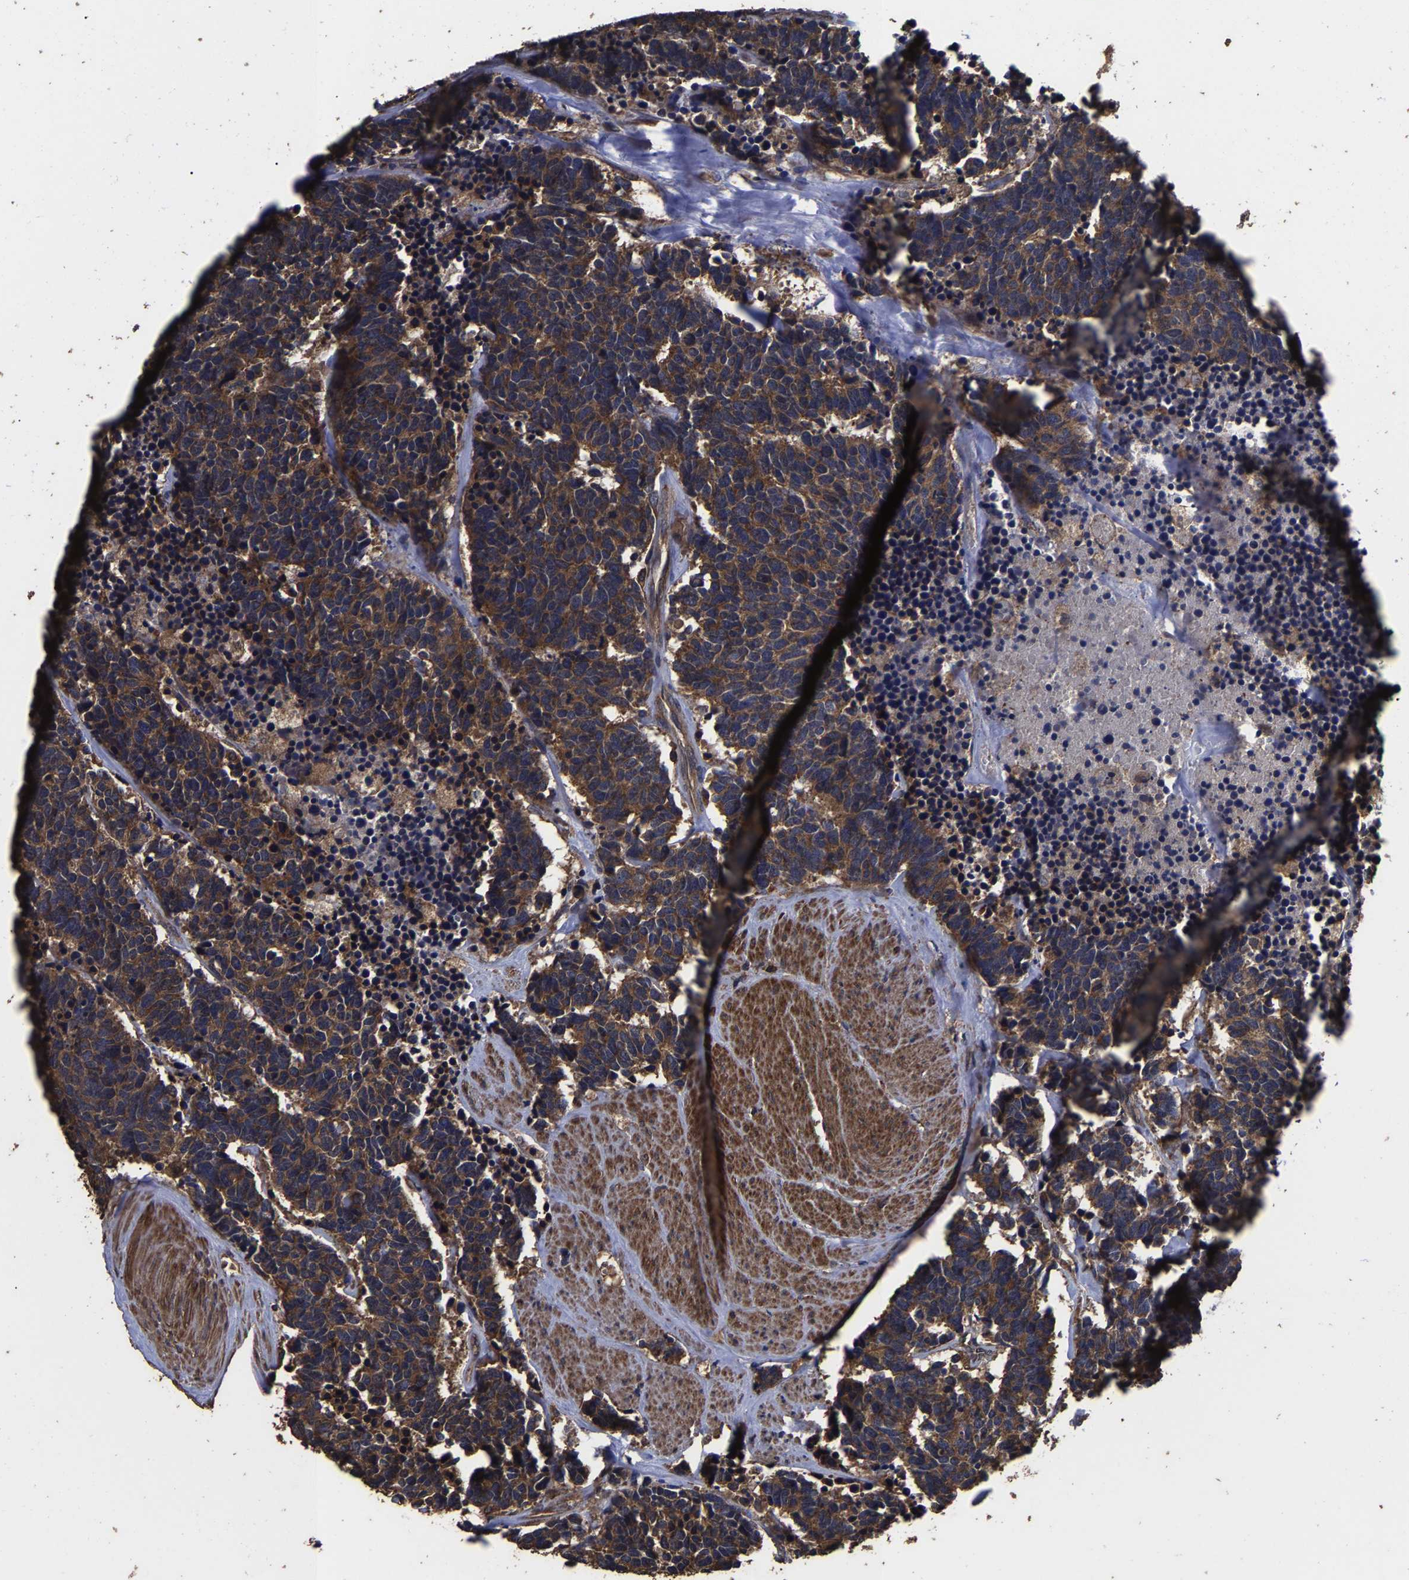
{"staining": {"intensity": "moderate", "quantity": ">75%", "location": "cytoplasmic/membranous"}, "tissue": "carcinoid", "cell_type": "Tumor cells", "image_type": "cancer", "snomed": [{"axis": "morphology", "description": "Carcinoma, NOS"}, {"axis": "morphology", "description": "Carcinoid, malignant, NOS"}, {"axis": "topography", "description": "Urinary bladder"}], "caption": "Carcinoid tissue reveals moderate cytoplasmic/membranous positivity in approximately >75% of tumor cells, visualized by immunohistochemistry.", "gene": "ITCH", "patient": {"sex": "male", "age": 57}}